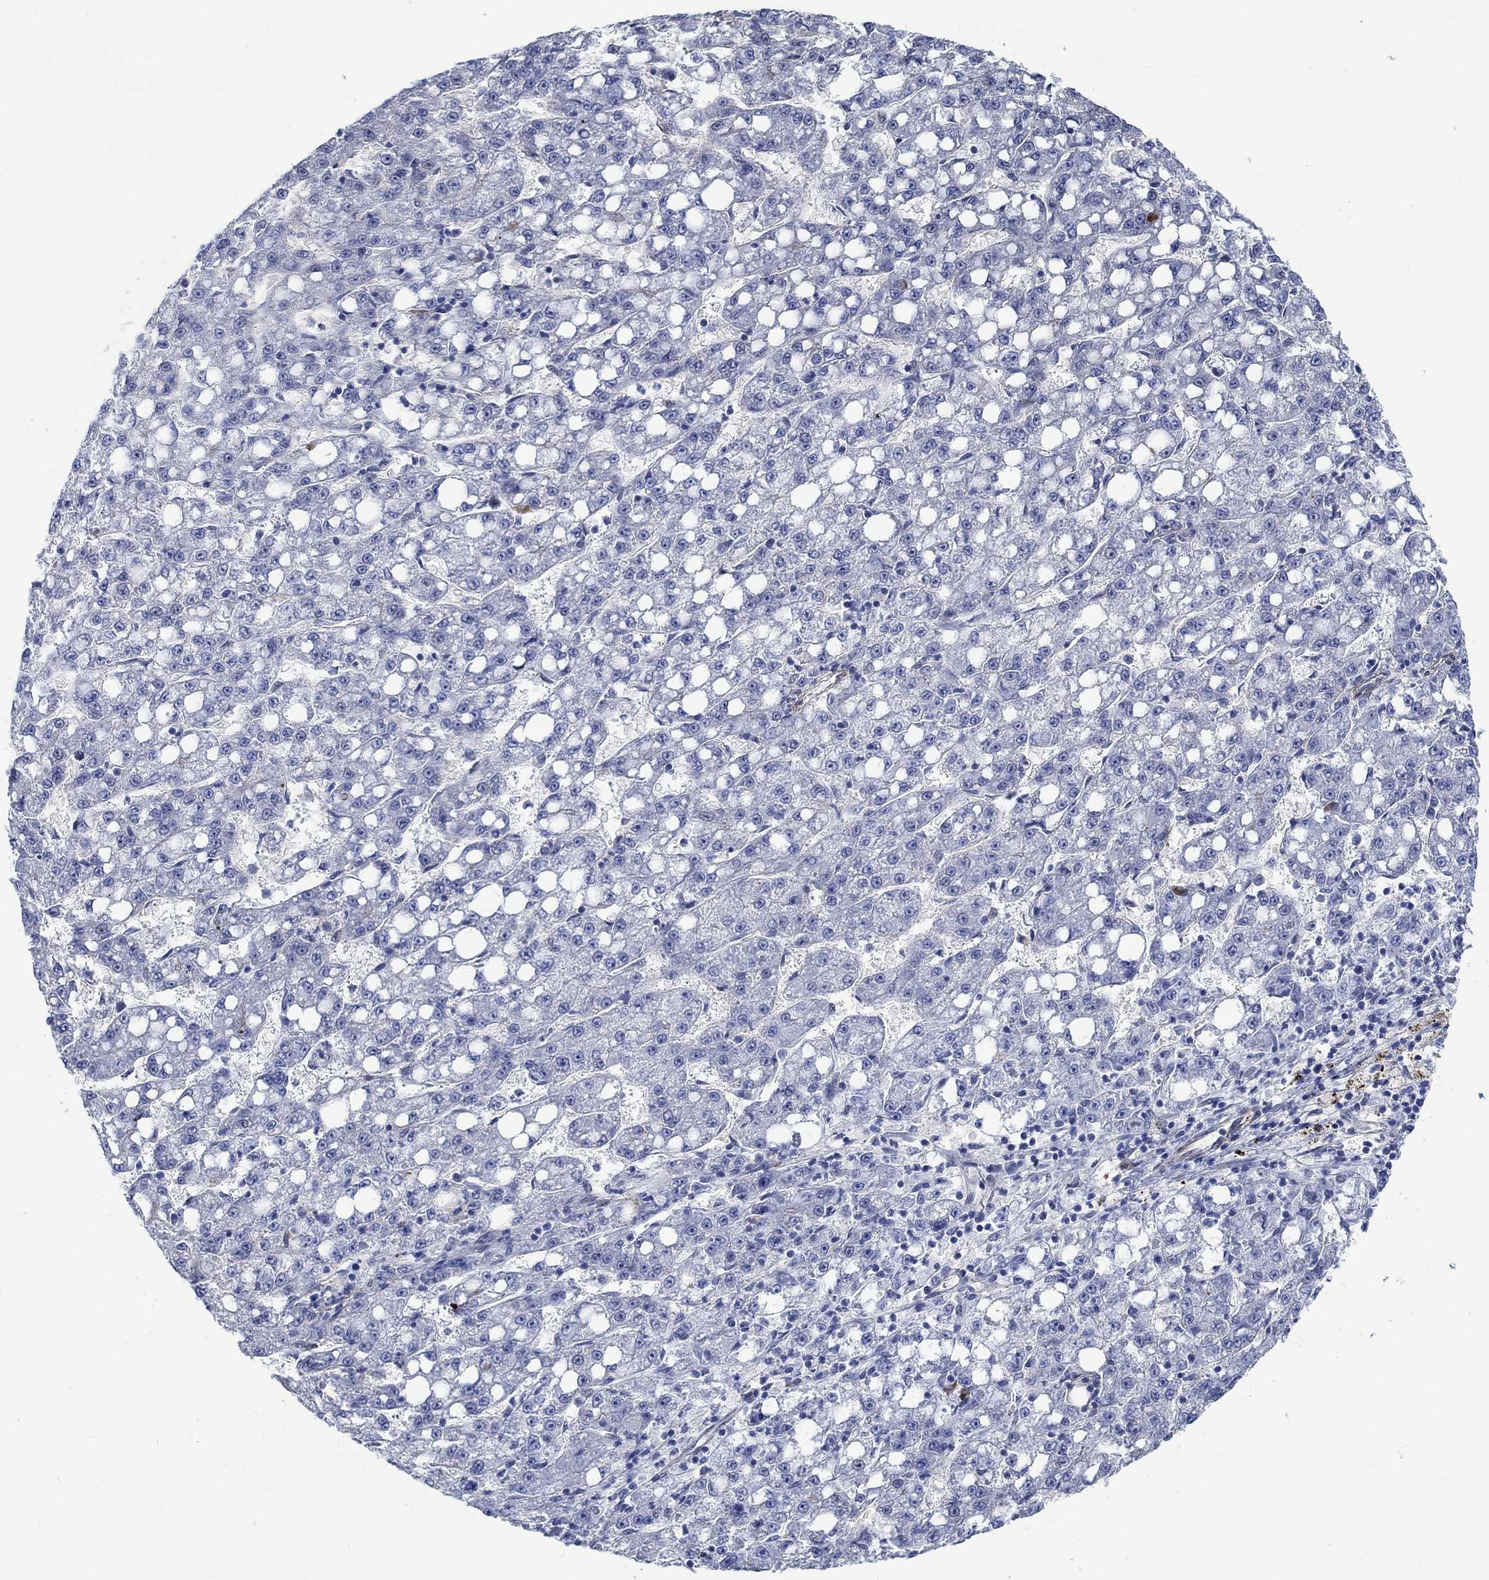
{"staining": {"intensity": "negative", "quantity": "none", "location": "none"}, "tissue": "liver cancer", "cell_type": "Tumor cells", "image_type": "cancer", "snomed": [{"axis": "morphology", "description": "Carcinoma, Hepatocellular, NOS"}, {"axis": "topography", "description": "Liver"}], "caption": "Tumor cells show no significant staining in liver cancer.", "gene": "KCNH8", "patient": {"sex": "female", "age": 65}}